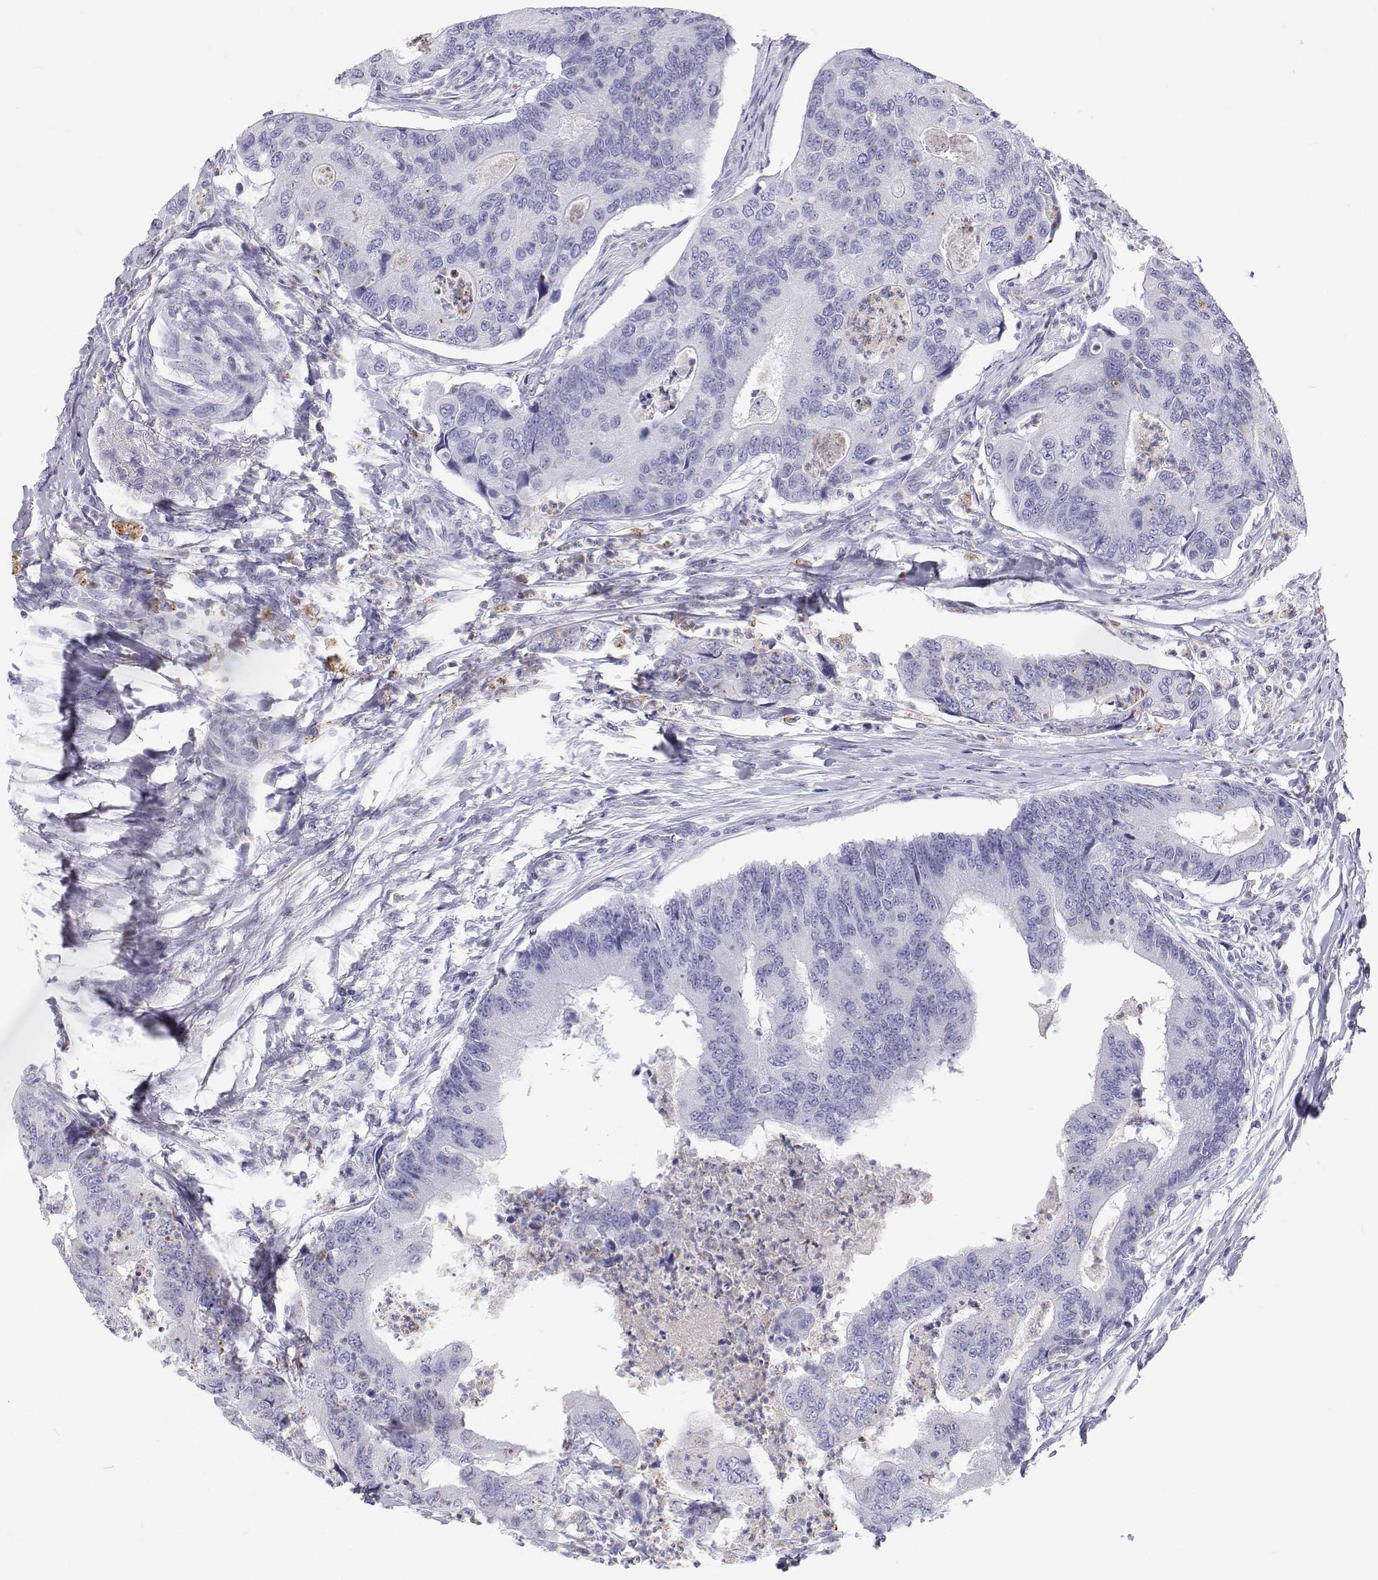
{"staining": {"intensity": "negative", "quantity": "none", "location": "none"}, "tissue": "colorectal cancer", "cell_type": "Tumor cells", "image_type": "cancer", "snomed": [{"axis": "morphology", "description": "Adenocarcinoma, NOS"}, {"axis": "topography", "description": "Colon"}], "caption": "Immunohistochemistry histopathology image of neoplastic tissue: colorectal cancer stained with DAB (3,3'-diaminobenzidine) reveals no significant protein positivity in tumor cells.", "gene": "SFTPB", "patient": {"sex": "female", "age": 67}}